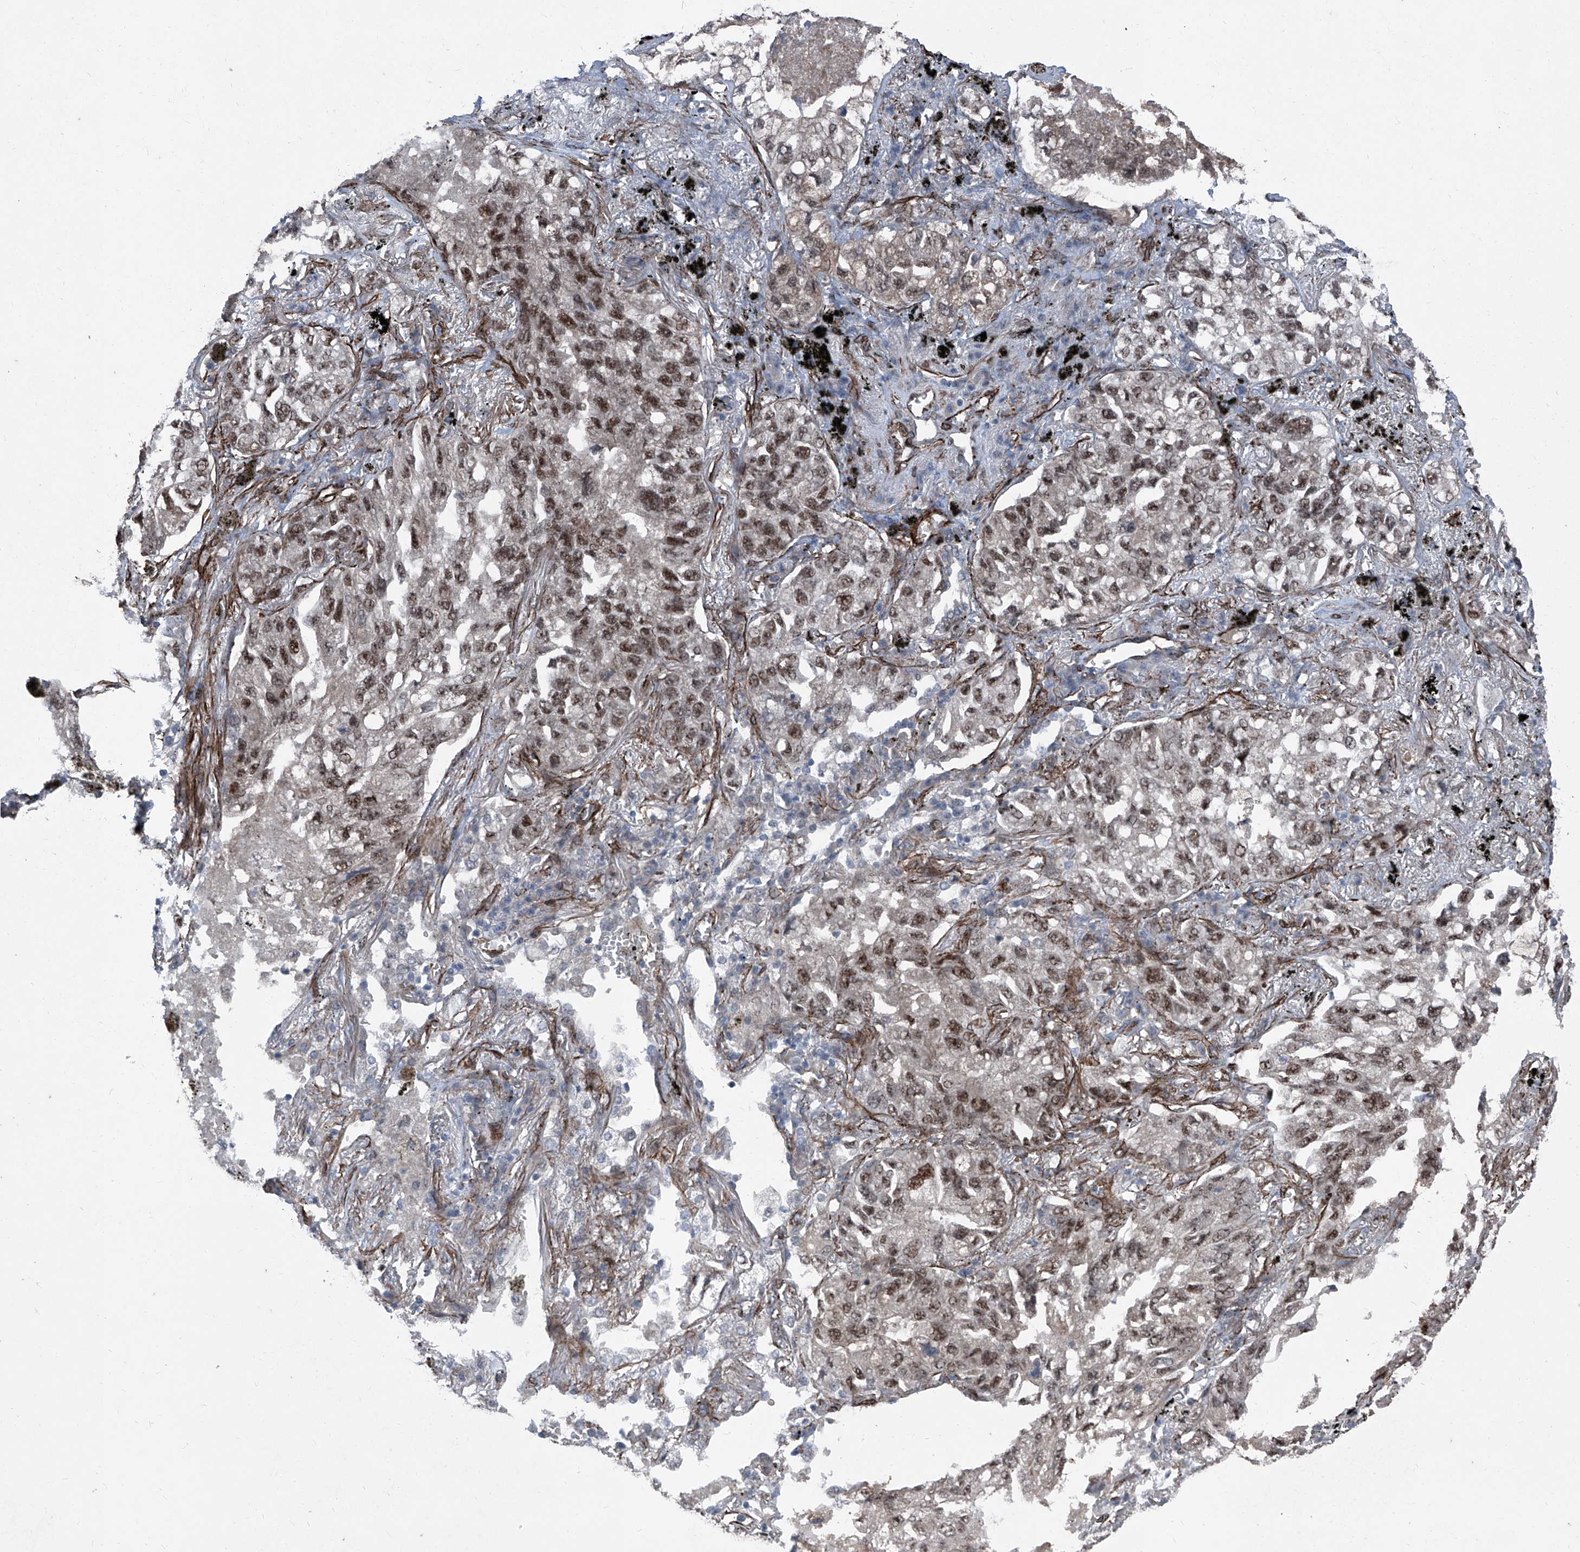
{"staining": {"intensity": "moderate", "quantity": ">75%", "location": "nuclear"}, "tissue": "lung cancer", "cell_type": "Tumor cells", "image_type": "cancer", "snomed": [{"axis": "morphology", "description": "Adenocarcinoma, NOS"}, {"axis": "topography", "description": "Lung"}], "caption": "Immunohistochemical staining of lung cancer (adenocarcinoma) exhibits moderate nuclear protein staining in approximately >75% of tumor cells. (Stains: DAB (3,3'-diaminobenzidine) in brown, nuclei in blue, Microscopy: brightfield microscopy at high magnification).", "gene": "COA7", "patient": {"sex": "male", "age": 65}}